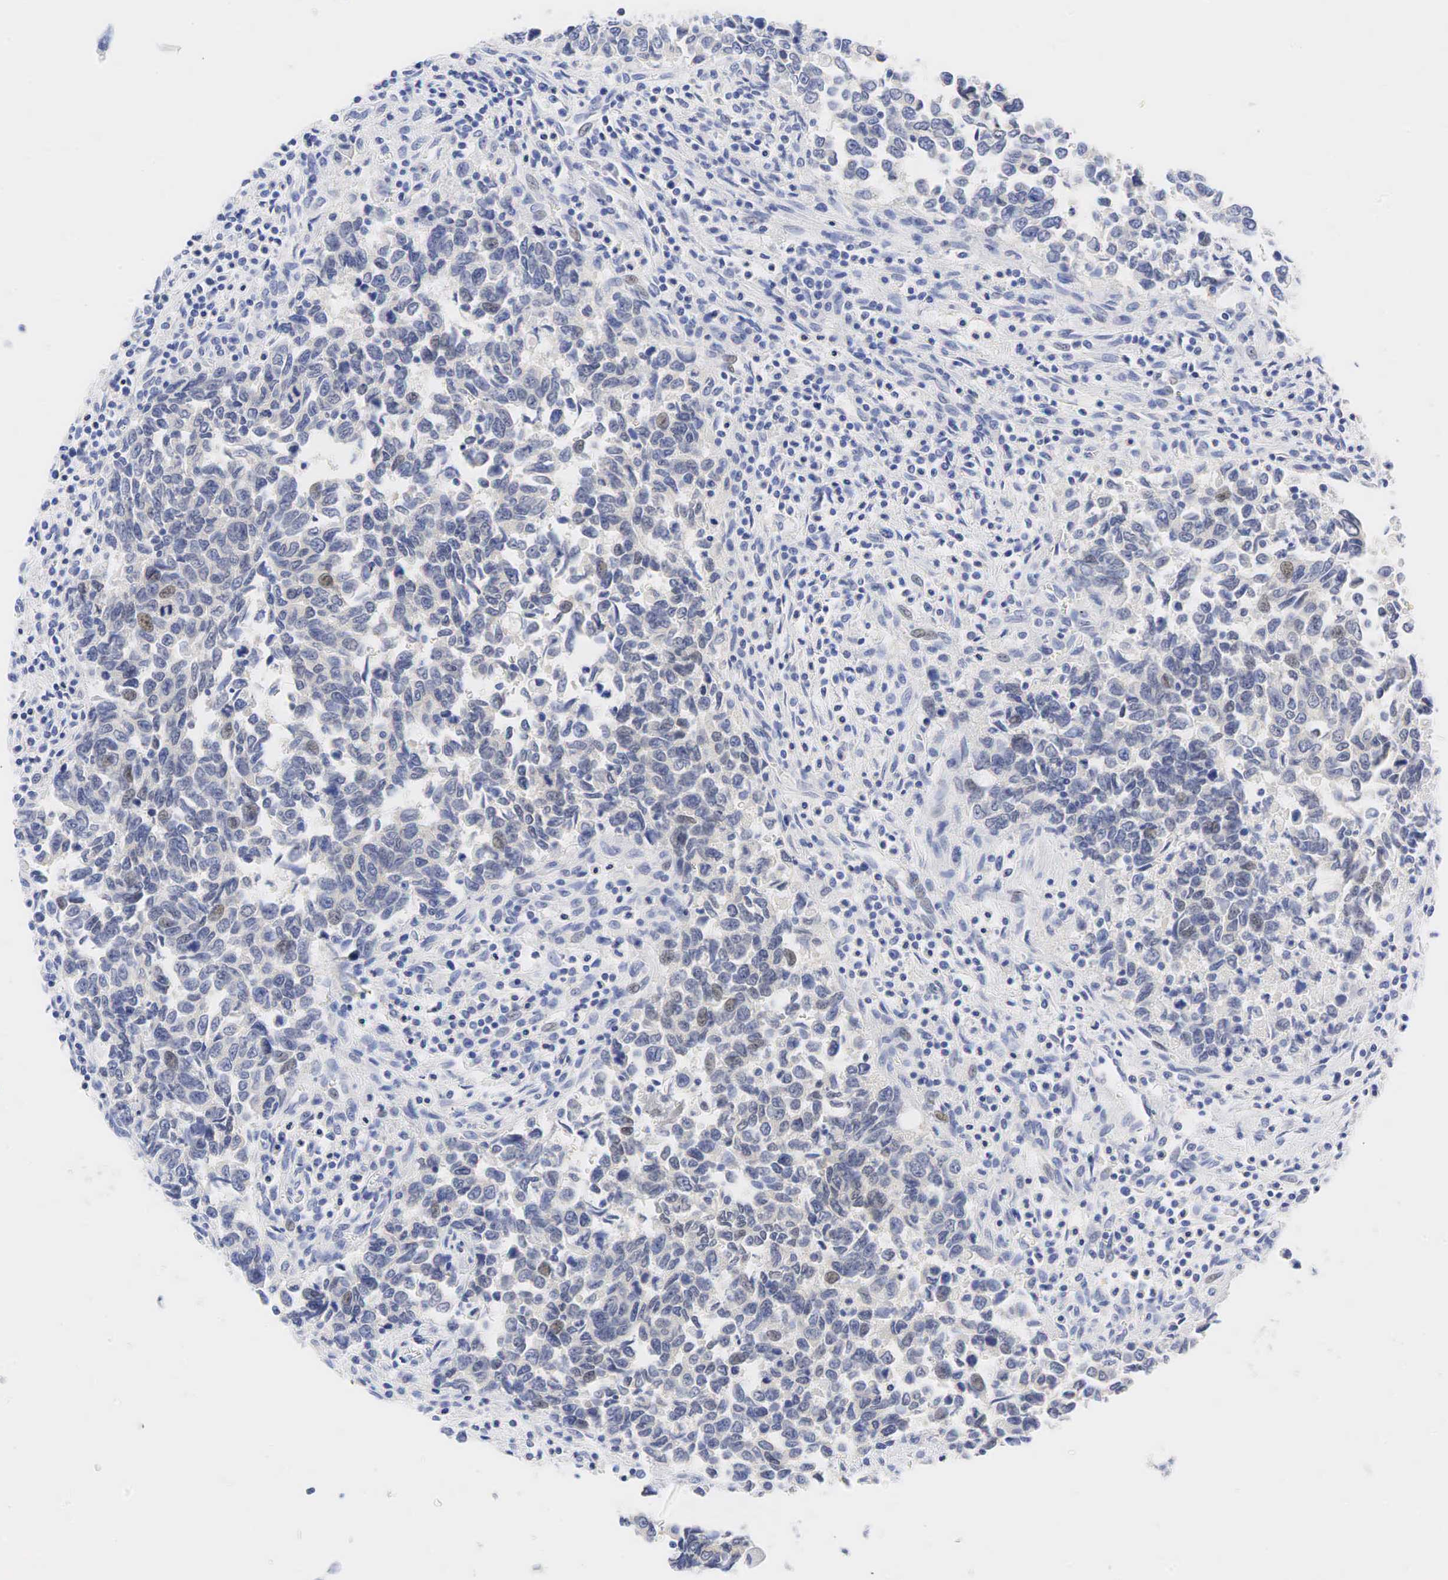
{"staining": {"intensity": "weak", "quantity": "25%-75%", "location": "cytoplasmic/membranous,nuclear"}, "tissue": "urothelial cancer", "cell_type": "Tumor cells", "image_type": "cancer", "snomed": [{"axis": "morphology", "description": "Urothelial carcinoma, High grade"}, {"axis": "topography", "description": "Urinary bladder"}], "caption": "Immunohistochemistry micrograph of high-grade urothelial carcinoma stained for a protein (brown), which demonstrates low levels of weak cytoplasmic/membranous and nuclear positivity in approximately 25%-75% of tumor cells.", "gene": "AR", "patient": {"sex": "male", "age": 86}}